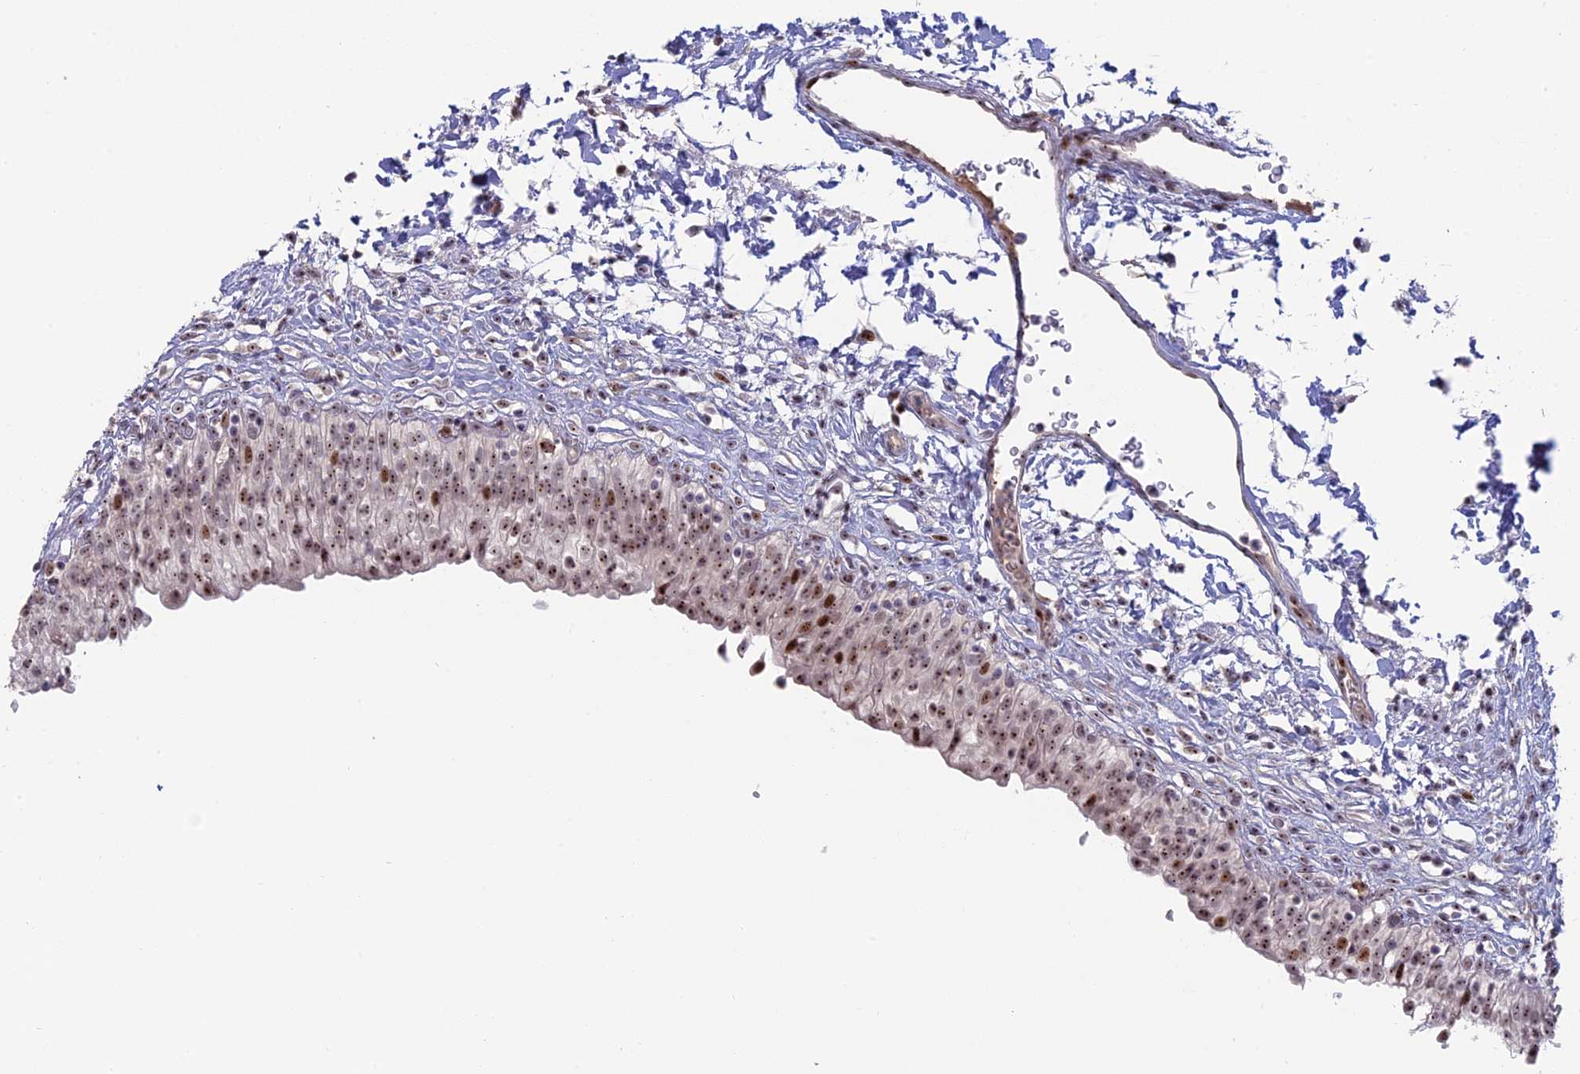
{"staining": {"intensity": "strong", "quantity": ">75%", "location": "nuclear"}, "tissue": "urinary bladder", "cell_type": "Urothelial cells", "image_type": "normal", "snomed": [{"axis": "morphology", "description": "Normal tissue, NOS"}, {"axis": "topography", "description": "Urinary bladder"}], "caption": "Urinary bladder stained with DAB immunohistochemistry exhibits high levels of strong nuclear staining in about >75% of urothelial cells.", "gene": "FAM131A", "patient": {"sex": "male", "age": 55}}